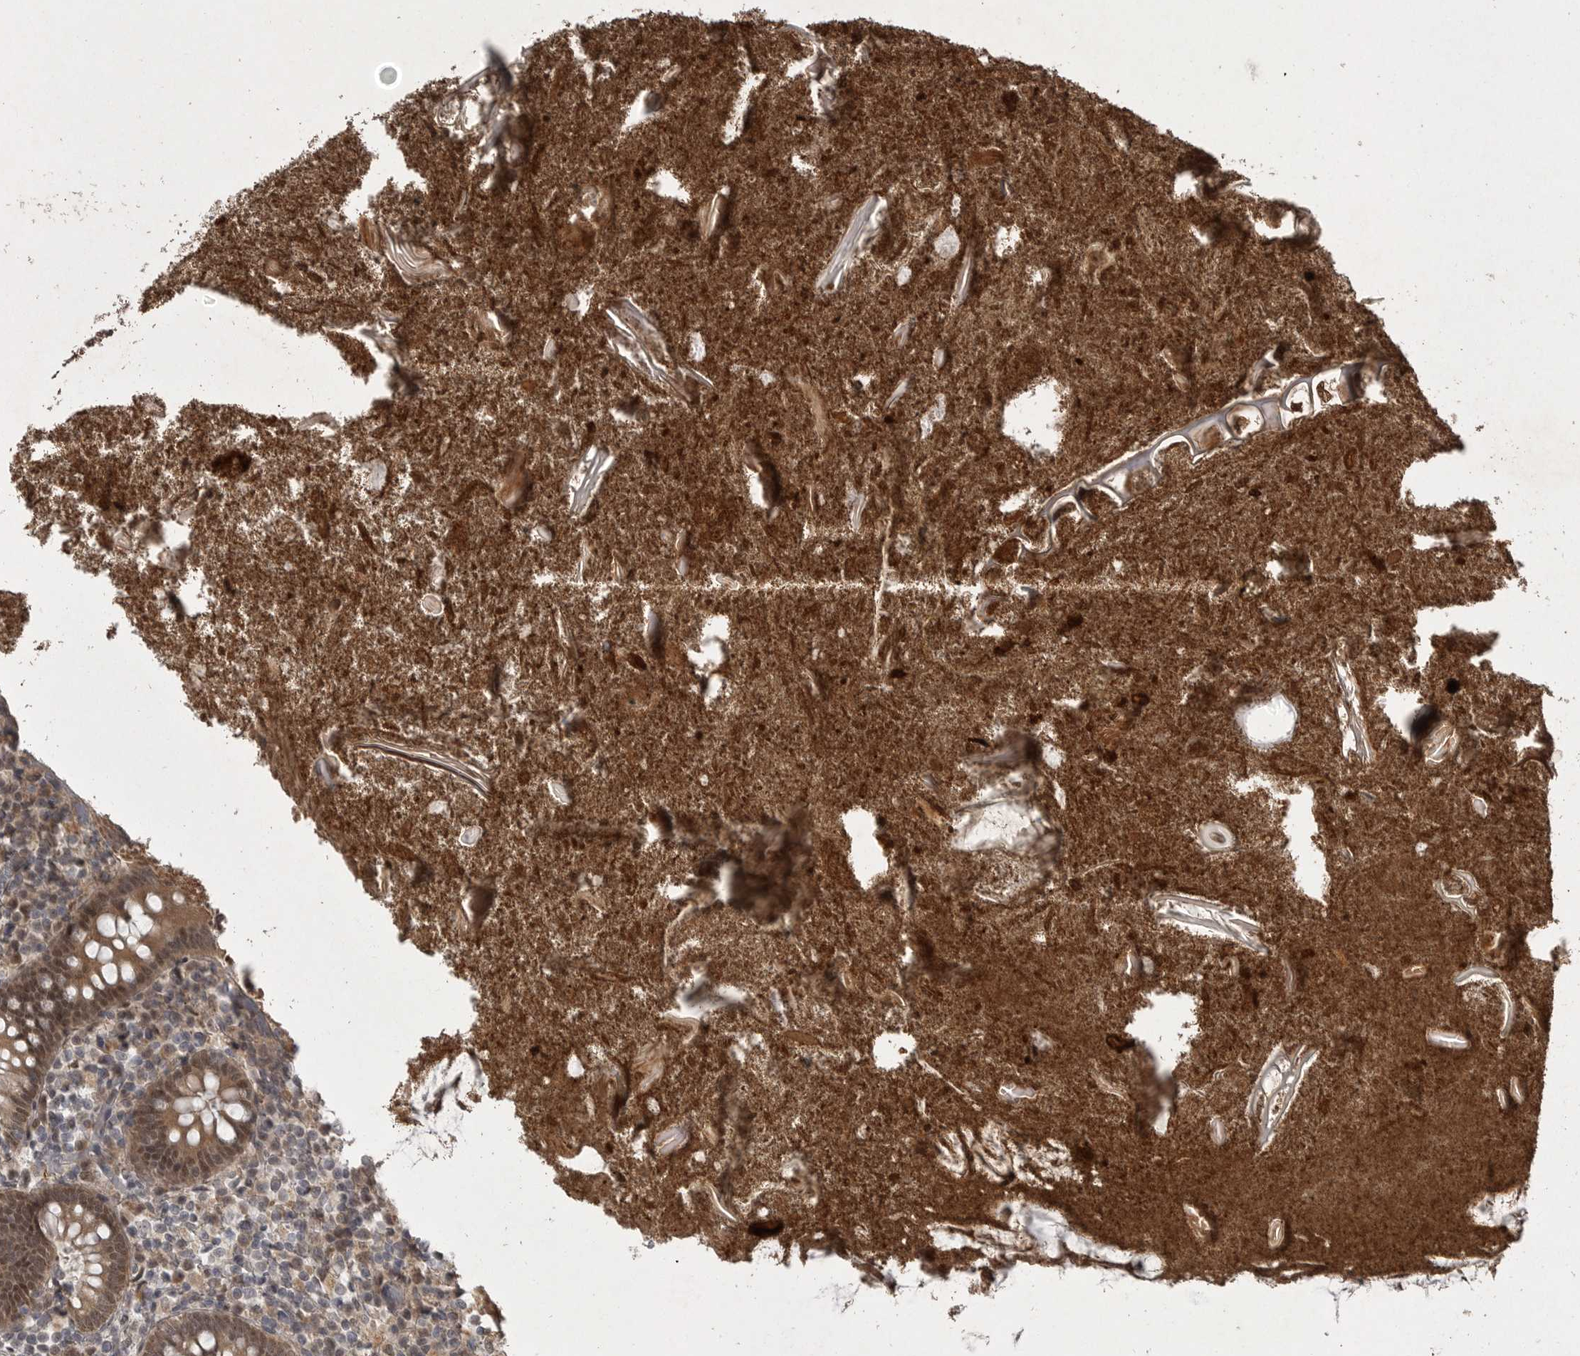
{"staining": {"intensity": "moderate", "quantity": ">75%", "location": "cytoplasmic/membranous,nuclear"}, "tissue": "appendix", "cell_type": "Glandular cells", "image_type": "normal", "snomed": [{"axis": "morphology", "description": "Normal tissue, NOS"}, {"axis": "topography", "description": "Appendix"}], "caption": "Immunohistochemistry (IHC) image of benign appendix: appendix stained using immunohistochemistry (IHC) reveals medium levels of moderate protein expression localized specifically in the cytoplasmic/membranous,nuclear of glandular cells, appearing as a cytoplasmic/membranous,nuclear brown color.", "gene": "PPP1R9A", "patient": {"sex": "female", "age": 17}}